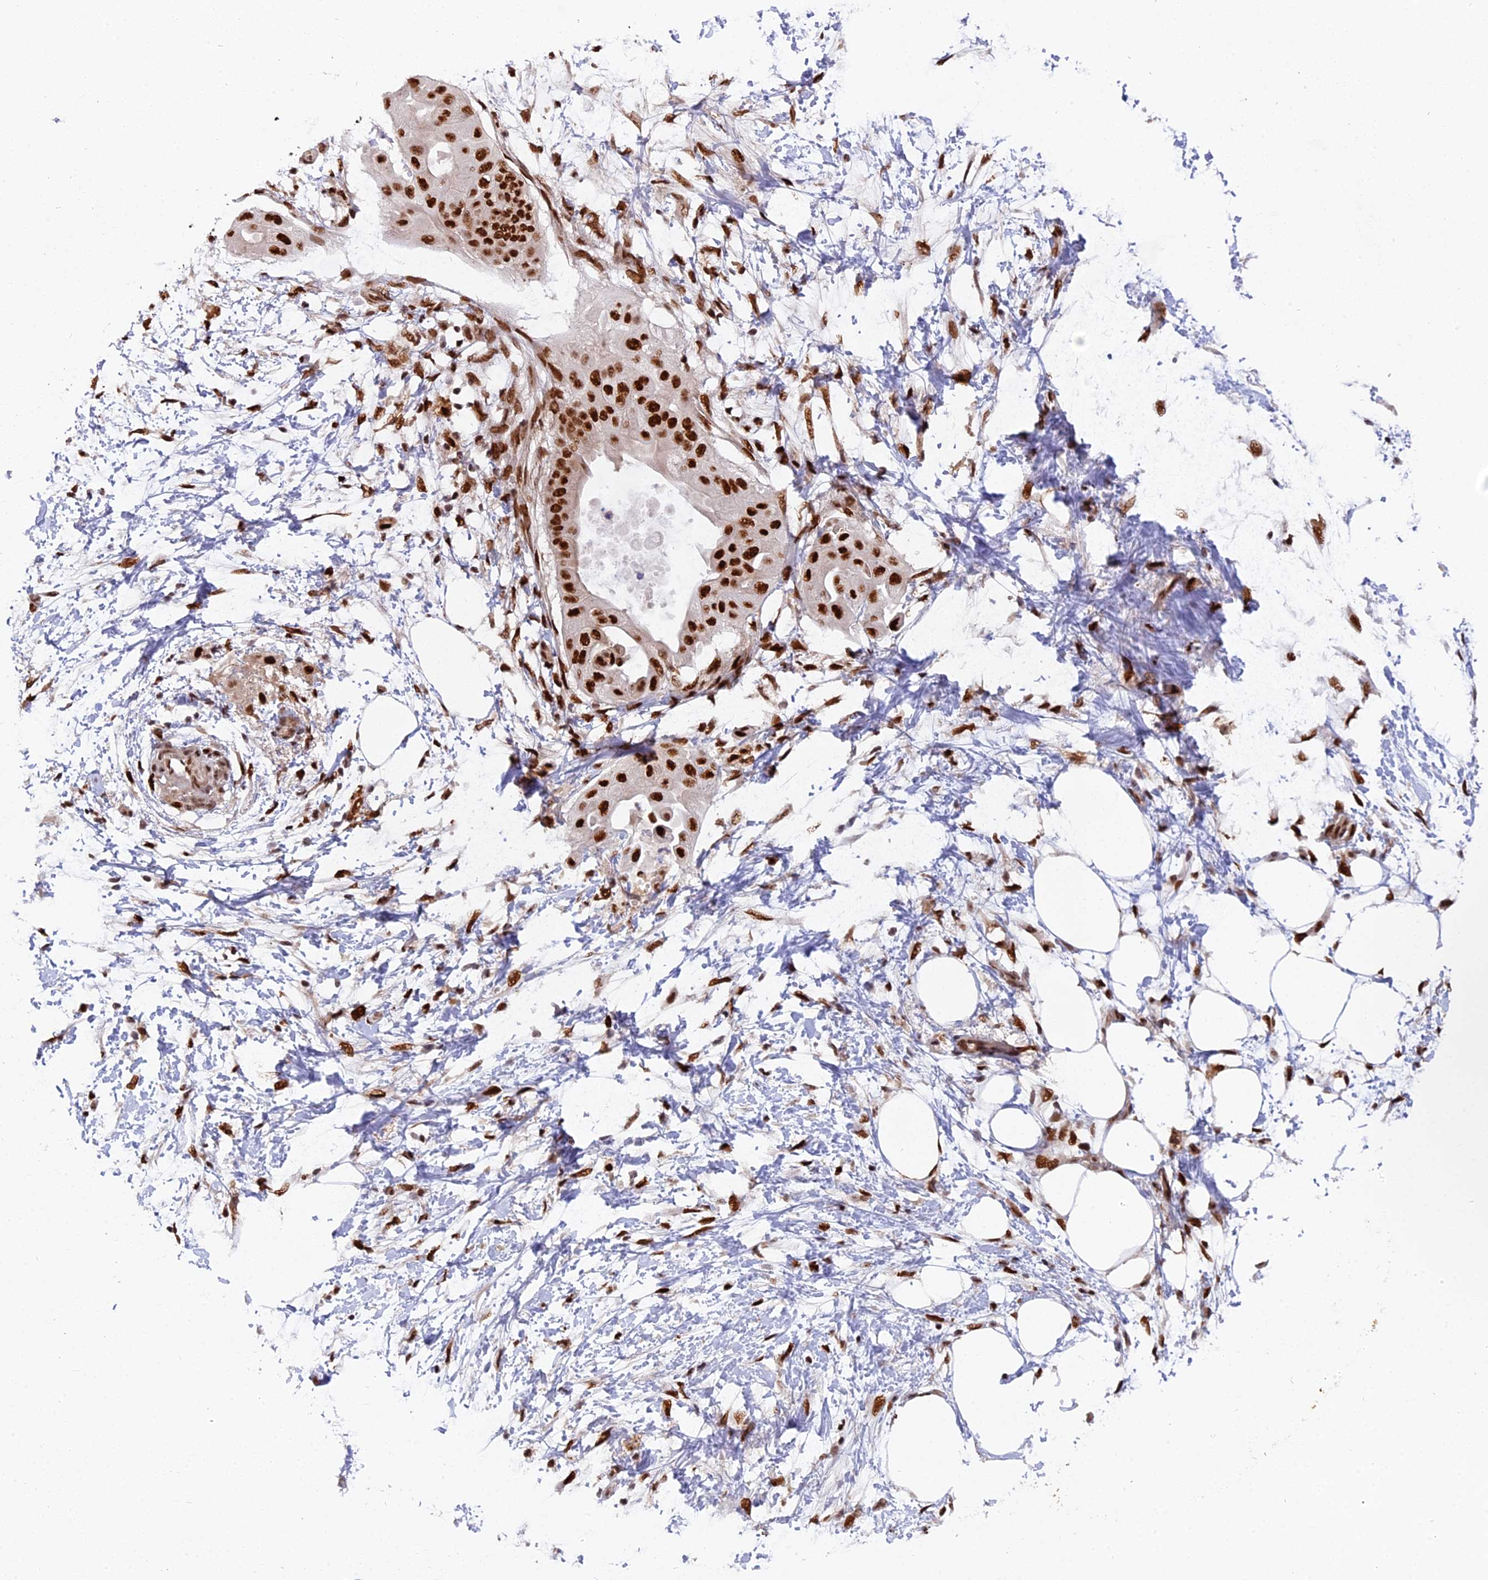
{"staining": {"intensity": "strong", "quantity": ">75%", "location": "nuclear"}, "tissue": "pancreatic cancer", "cell_type": "Tumor cells", "image_type": "cancer", "snomed": [{"axis": "morphology", "description": "Adenocarcinoma, NOS"}, {"axis": "topography", "description": "Pancreas"}], "caption": "Pancreatic cancer (adenocarcinoma) tissue reveals strong nuclear expression in approximately >75% of tumor cells, visualized by immunohistochemistry.", "gene": "RAMAC", "patient": {"sex": "male", "age": 68}}